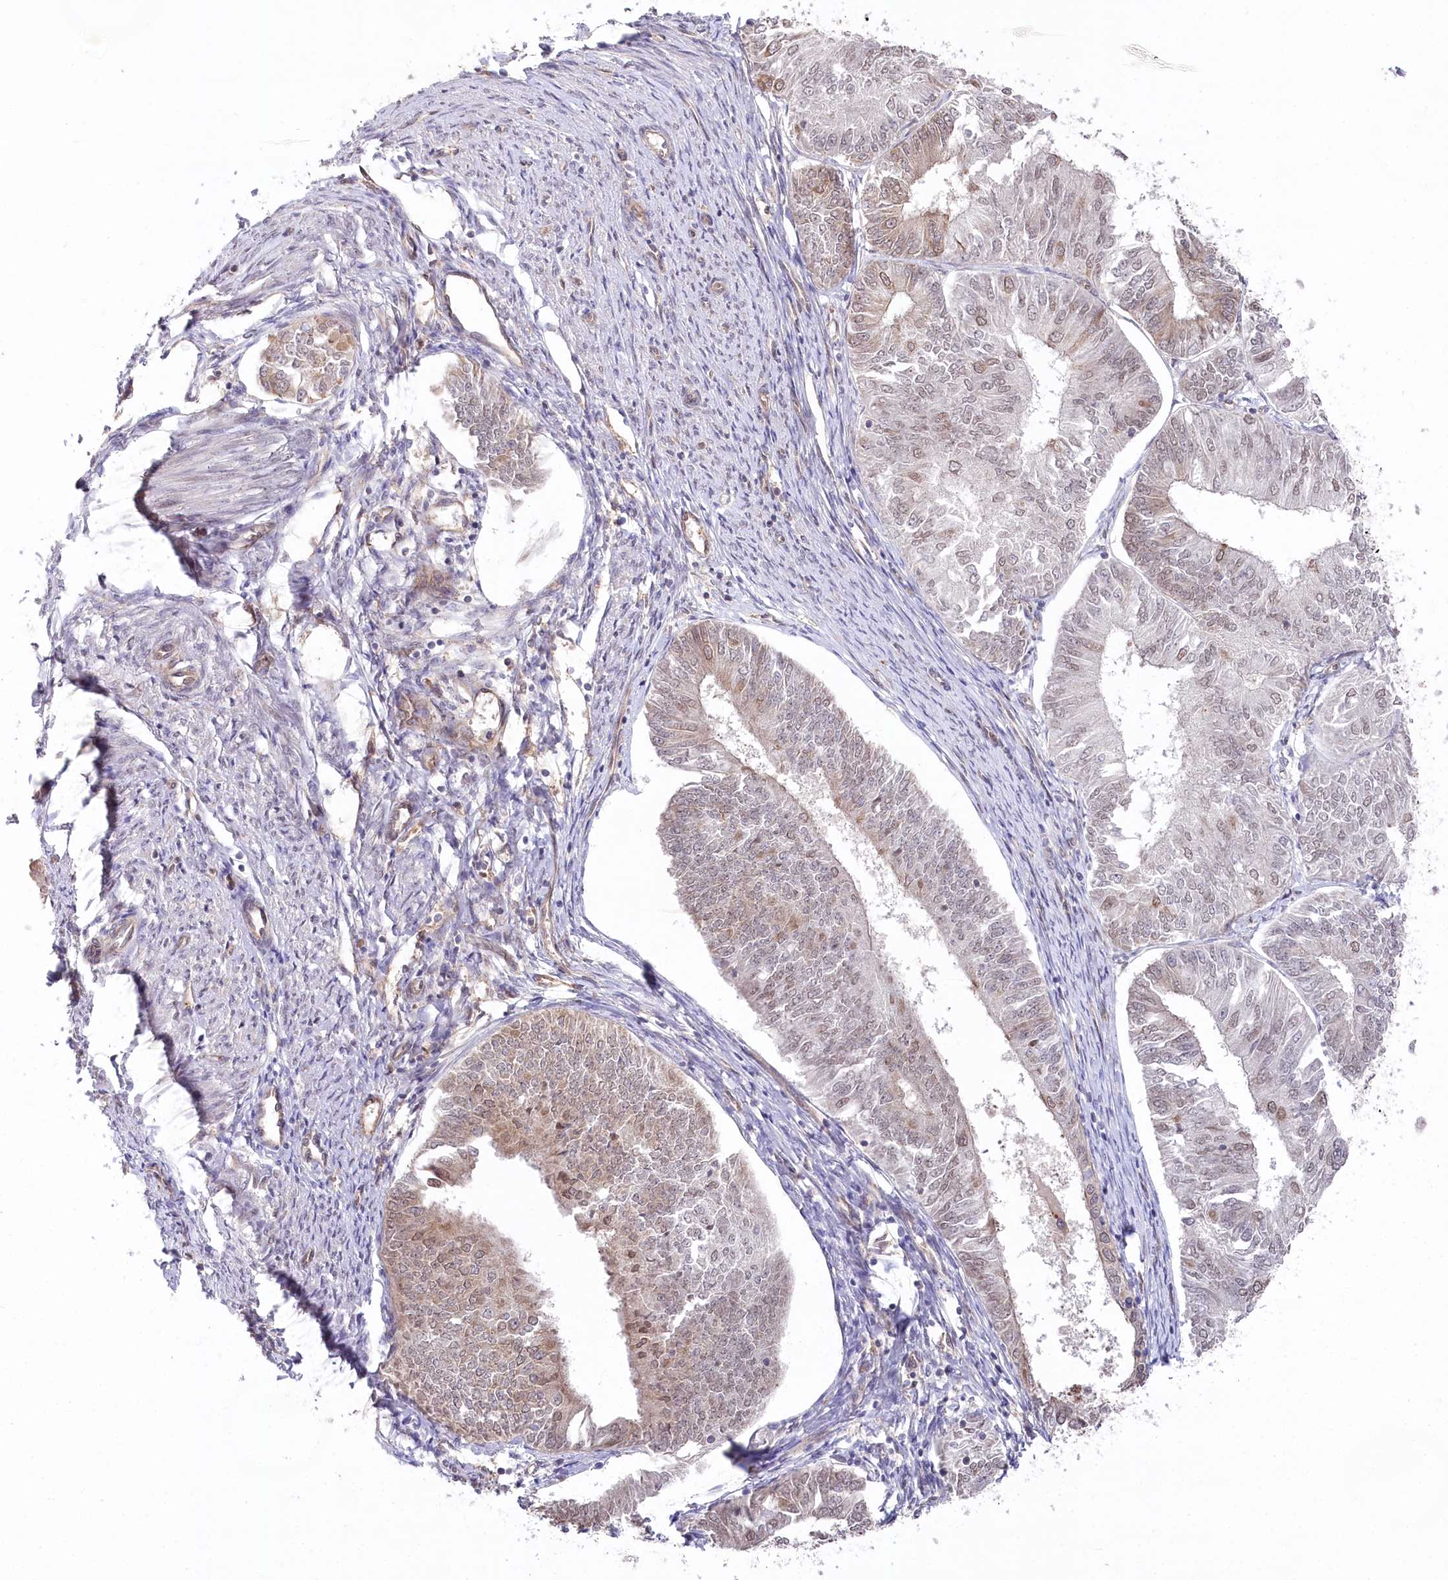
{"staining": {"intensity": "weak", "quantity": "25%-75%", "location": "cytoplasmic/membranous,nuclear"}, "tissue": "endometrial cancer", "cell_type": "Tumor cells", "image_type": "cancer", "snomed": [{"axis": "morphology", "description": "Adenocarcinoma, NOS"}, {"axis": "topography", "description": "Endometrium"}], "caption": "Approximately 25%-75% of tumor cells in endometrial cancer (adenocarcinoma) demonstrate weak cytoplasmic/membranous and nuclear protein expression as visualized by brown immunohistochemical staining.", "gene": "PPP1R21", "patient": {"sex": "female", "age": 58}}